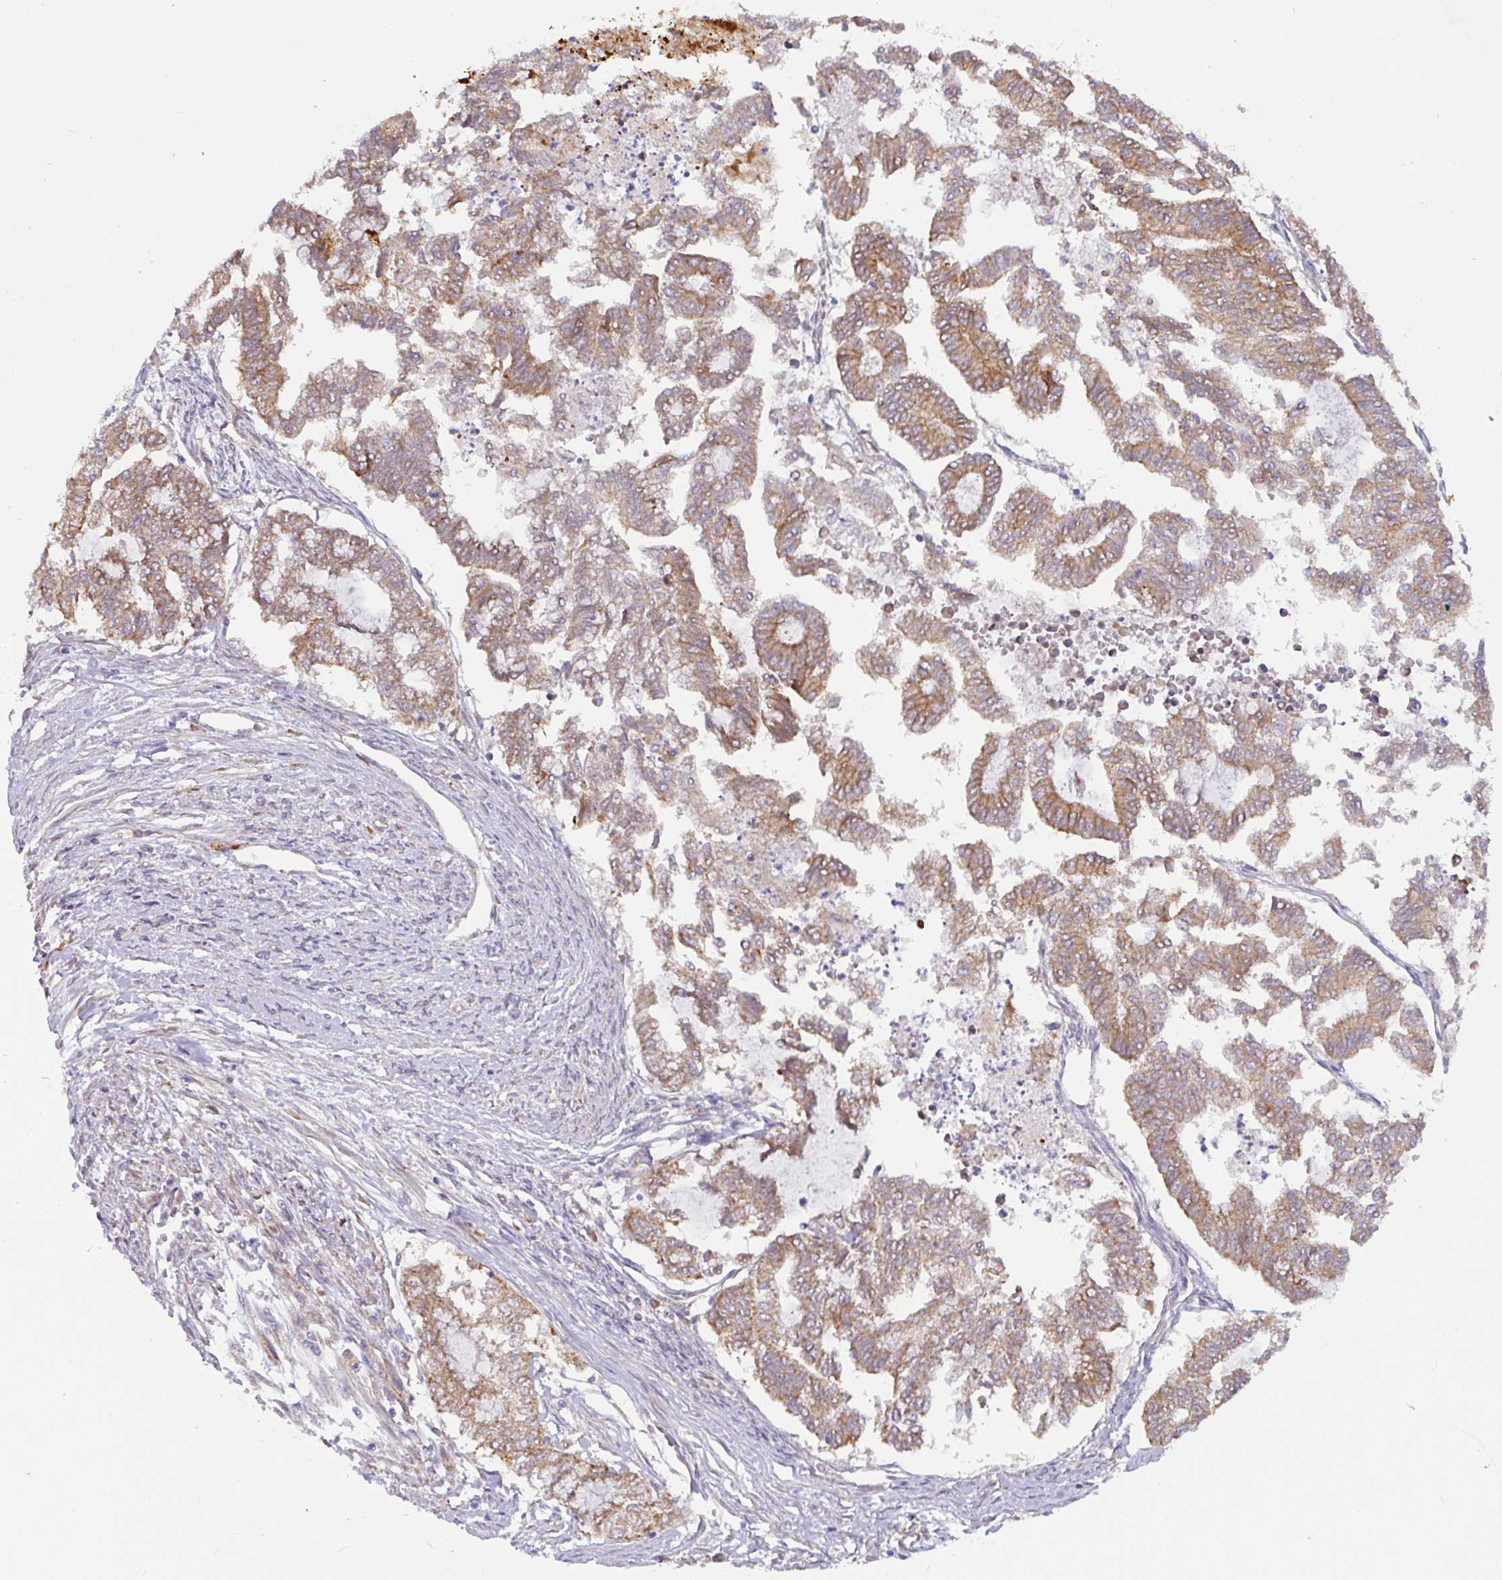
{"staining": {"intensity": "moderate", "quantity": ">75%", "location": "cytoplasmic/membranous"}, "tissue": "endometrial cancer", "cell_type": "Tumor cells", "image_type": "cancer", "snomed": [{"axis": "morphology", "description": "Adenocarcinoma, NOS"}, {"axis": "topography", "description": "Endometrium"}], "caption": "Moderate cytoplasmic/membranous staining for a protein is present in approximately >75% of tumor cells of endometrial adenocarcinoma using immunohistochemistry (IHC).", "gene": "DLEU7", "patient": {"sex": "female", "age": 79}}